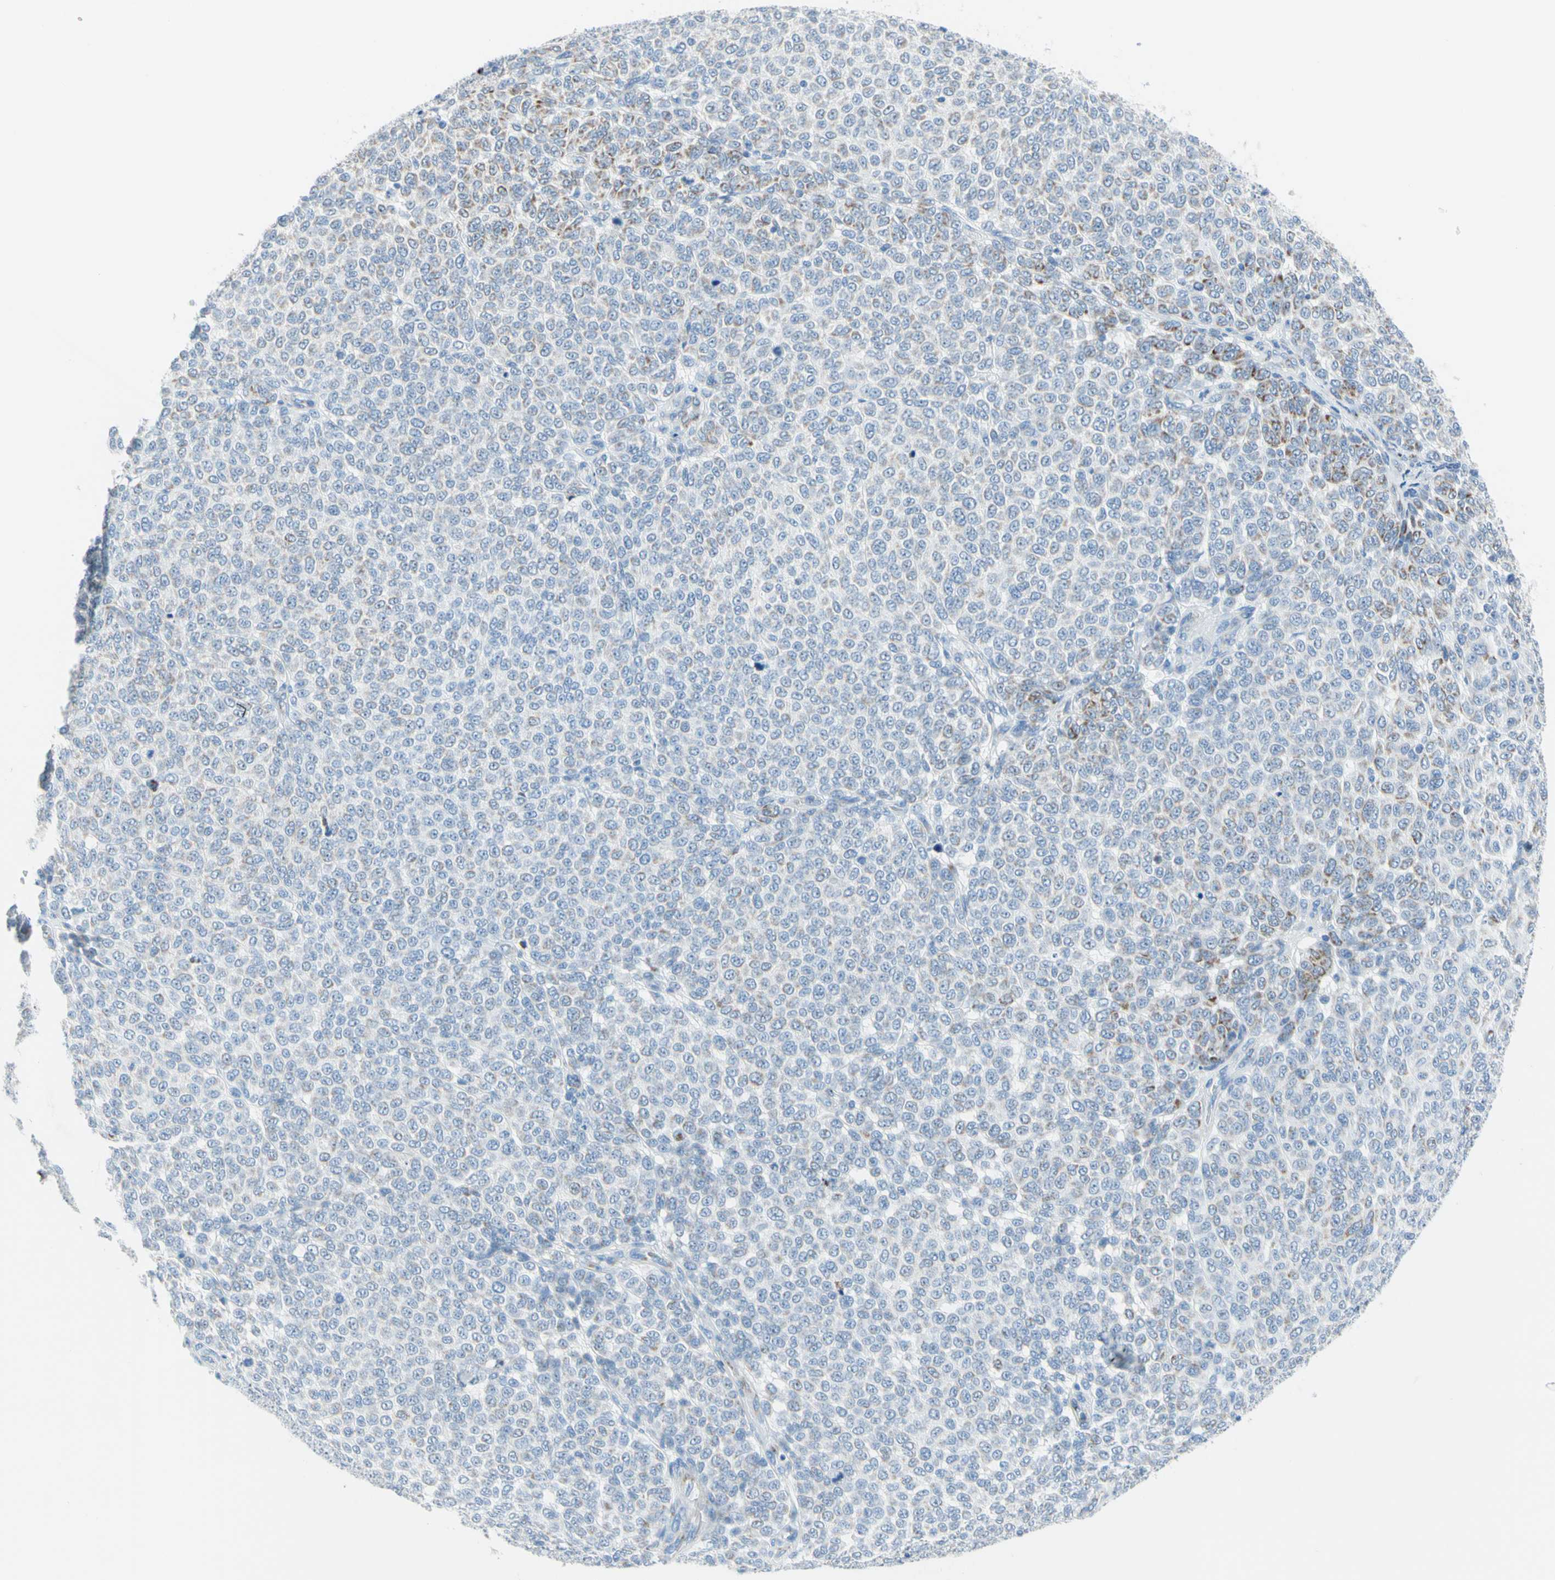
{"staining": {"intensity": "moderate", "quantity": "<25%", "location": "cytoplasmic/membranous"}, "tissue": "melanoma", "cell_type": "Tumor cells", "image_type": "cancer", "snomed": [{"axis": "morphology", "description": "Malignant melanoma, NOS"}, {"axis": "topography", "description": "Skin"}], "caption": "A high-resolution image shows immunohistochemistry staining of malignant melanoma, which shows moderate cytoplasmic/membranous expression in about <25% of tumor cells.", "gene": "CYSLTR1", "patient": {"sex": "male", "age": 59}}